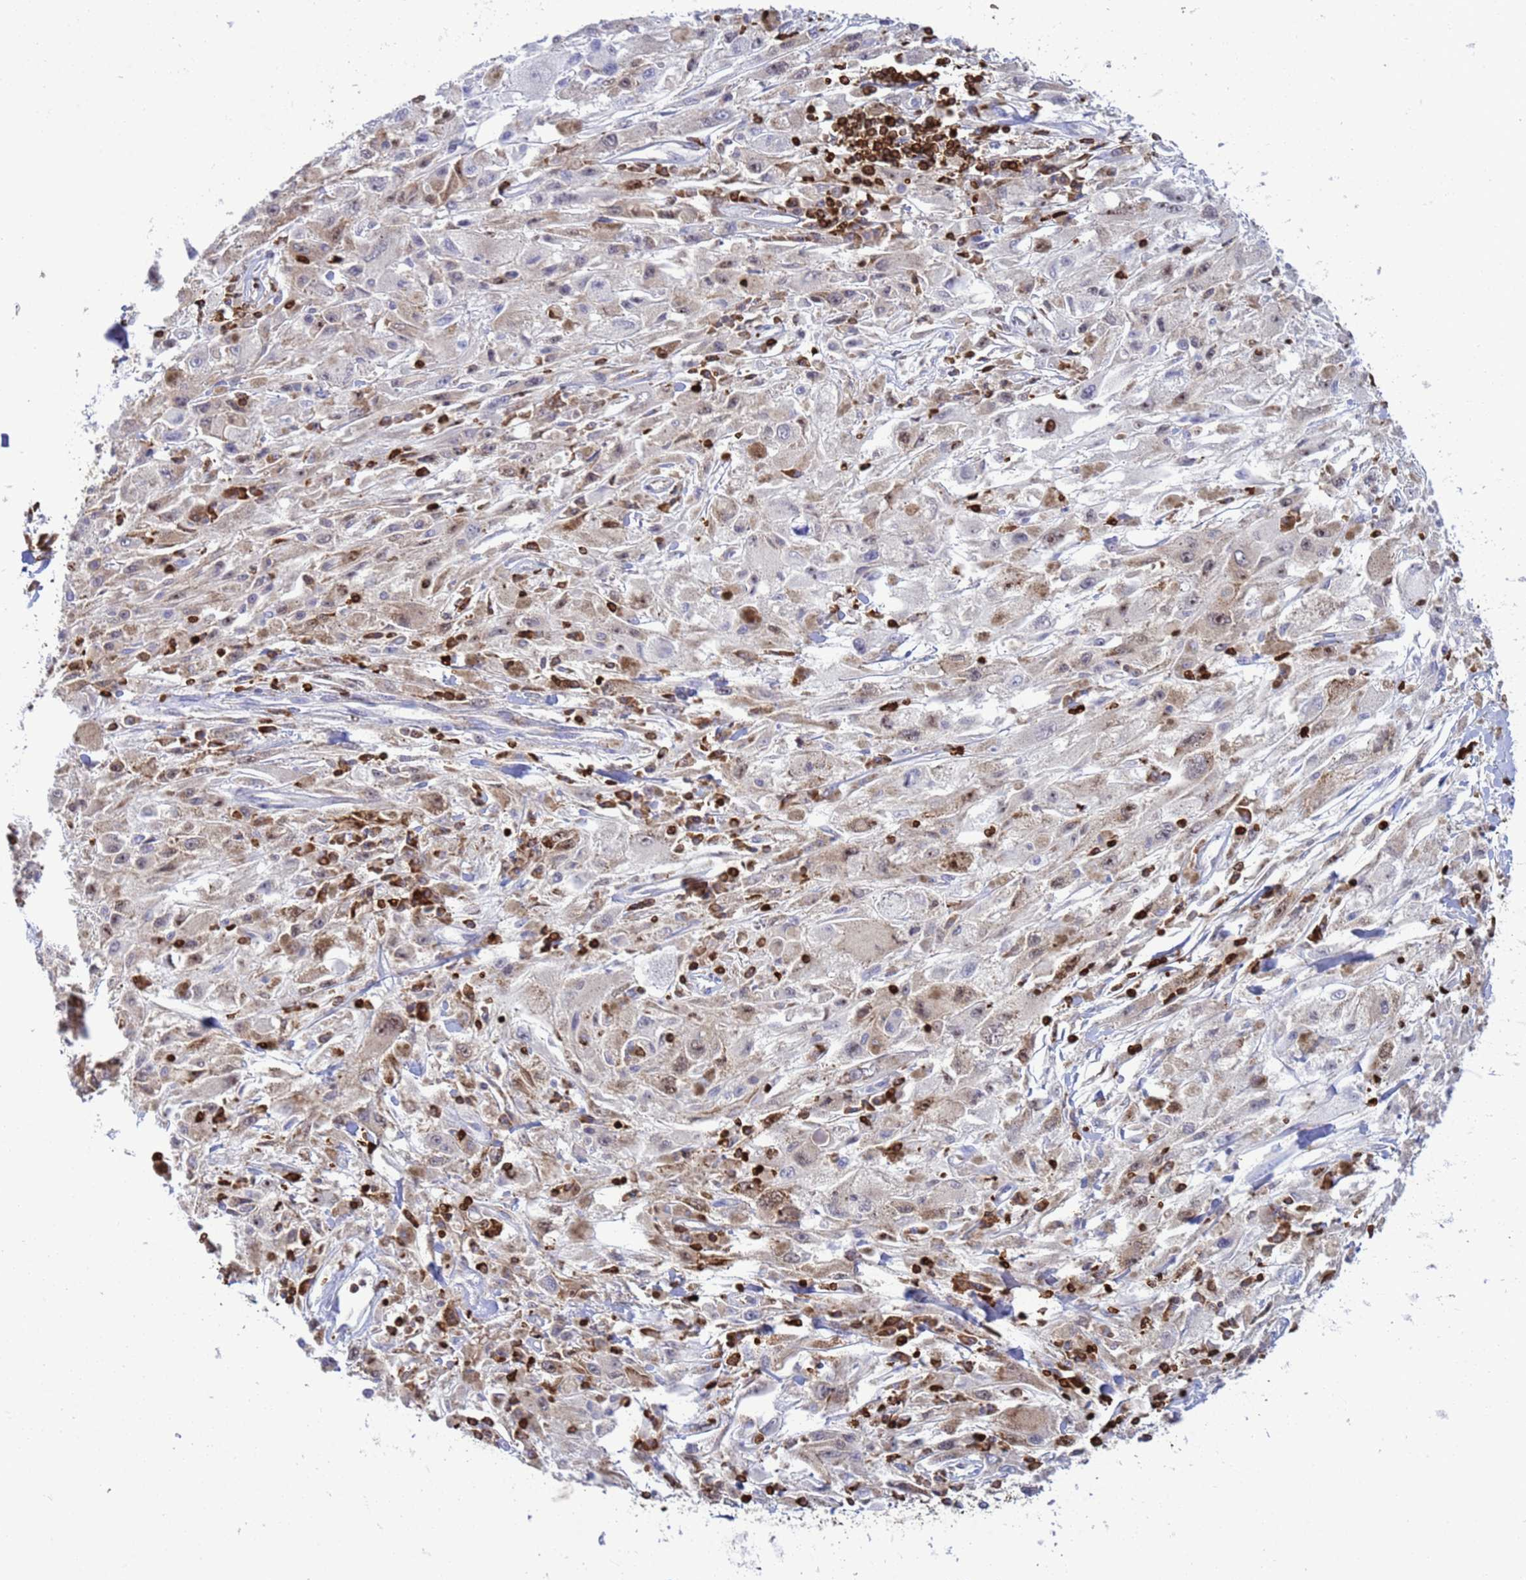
{"staining": {"intensity": "moderate", "quantity": "<25%", "location": "cytoplasmic/membranous"}, "tissue": "melanoma", "cell_type": "Tumor cells", "image_type": "cancer", "snomed": [{"axis": "morphology", "description": "Malignant melanoma, Metastatic site"}, {"axis": "topography", "description": "Skin"}], "caption": "High-power microscopy captured an immunohistochemistry (IHC) photomicrograph of melanoma, revealing moderate cytoplasmic/membranous positivity in about <25% of tumor cells. (DAB IHC, brown staining for protein, blue staining for nuclei).", "gene": "EZR", "patient": {"sex": "male", "age": 53}}